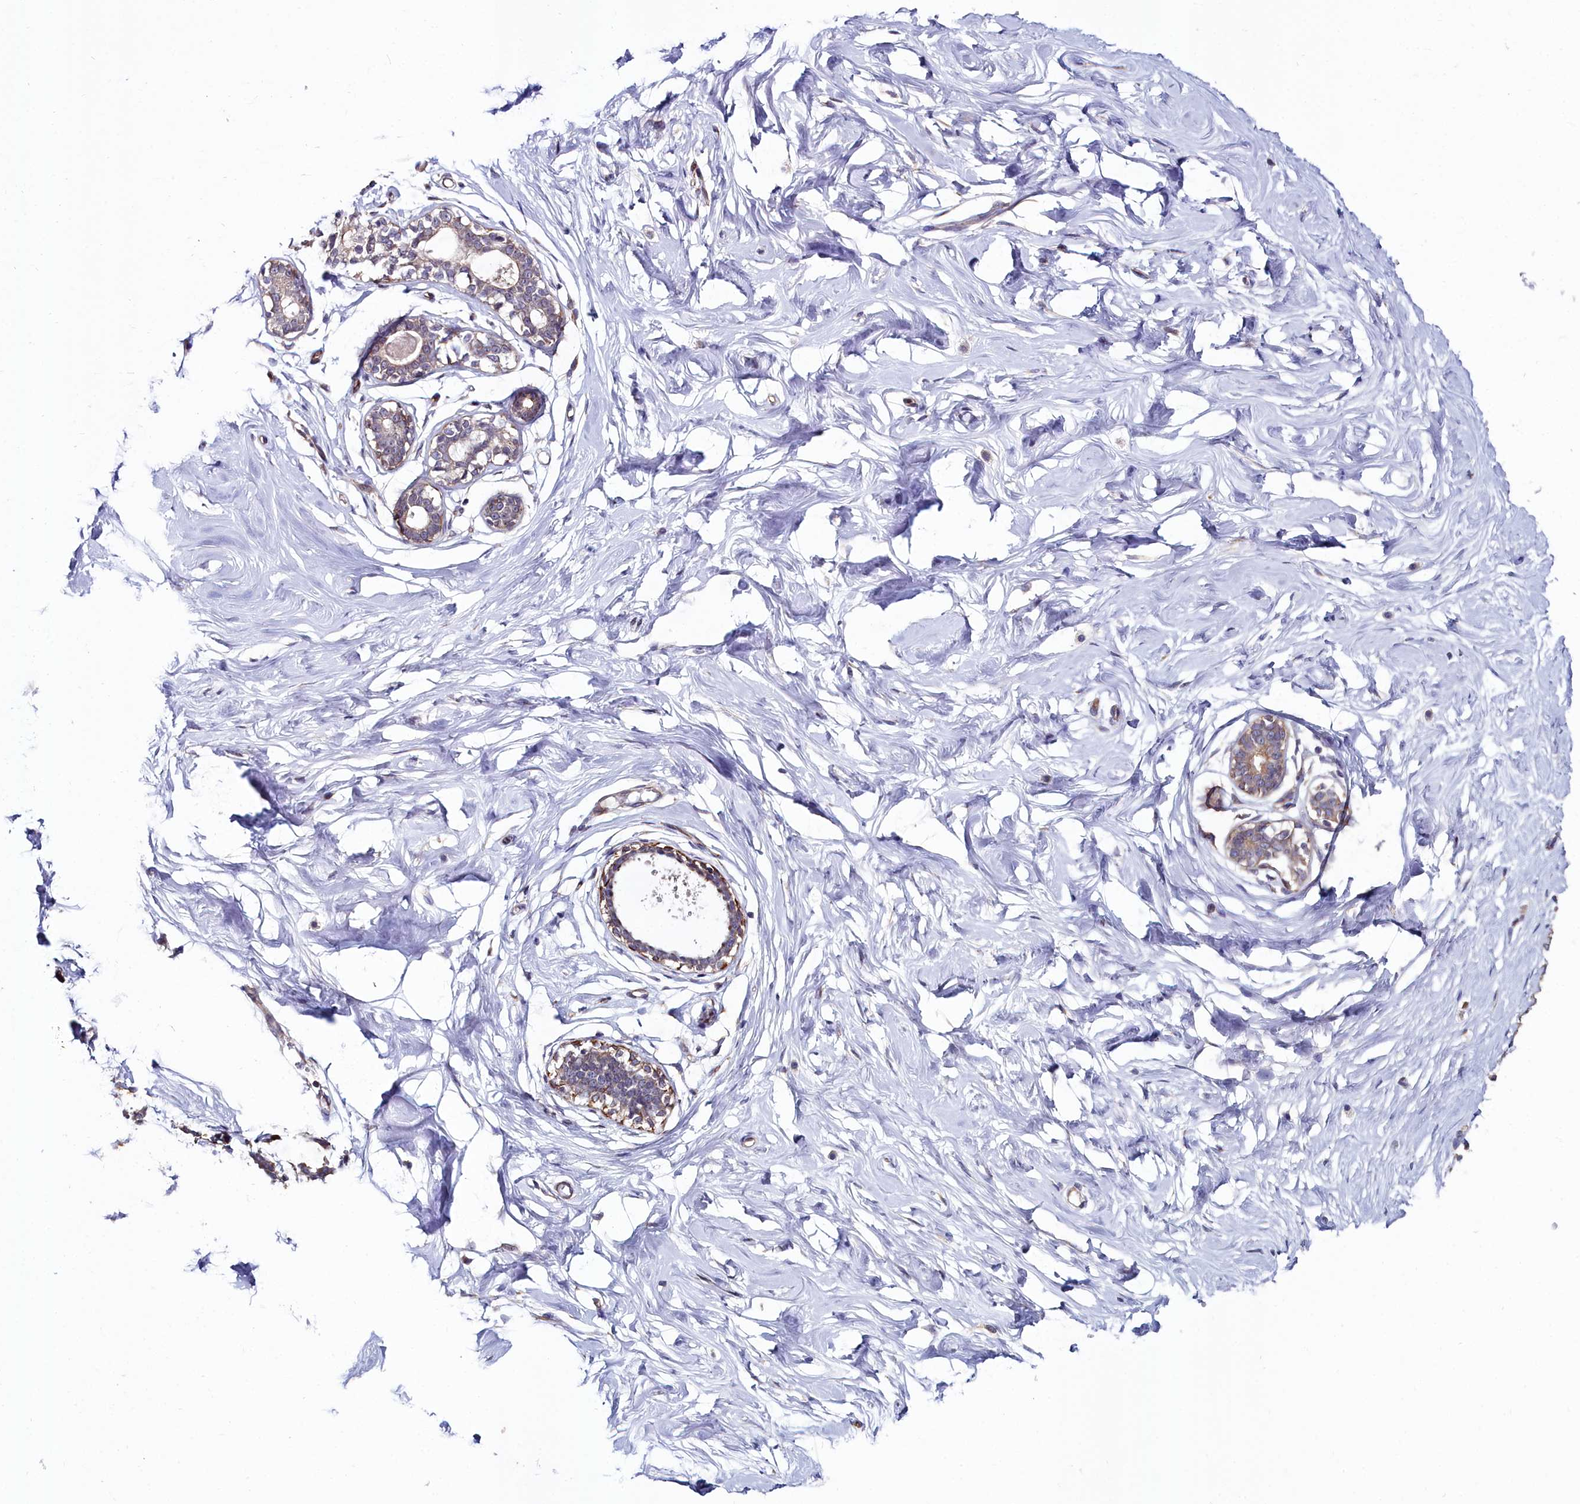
{"staining": {"intensity": "negative", "quantity": "none", "location": "none"}, "tissue": "breast", "cell_type": "Adipocytes", "image_type": "normal", "snomed": [{"axis": "morphology", "description": "Normal tissue, NOS"}, {"axis": "morphology", "description": "Adenoma, NOS"}, {"axis": "topography", "description": "Breast"}], "caption": "Human breast stained for a protein using immunohistochemistry displays no positivity in adipocytes.", "gene": "C4orf19", "patient": {"sex": "female", "age": 23}}